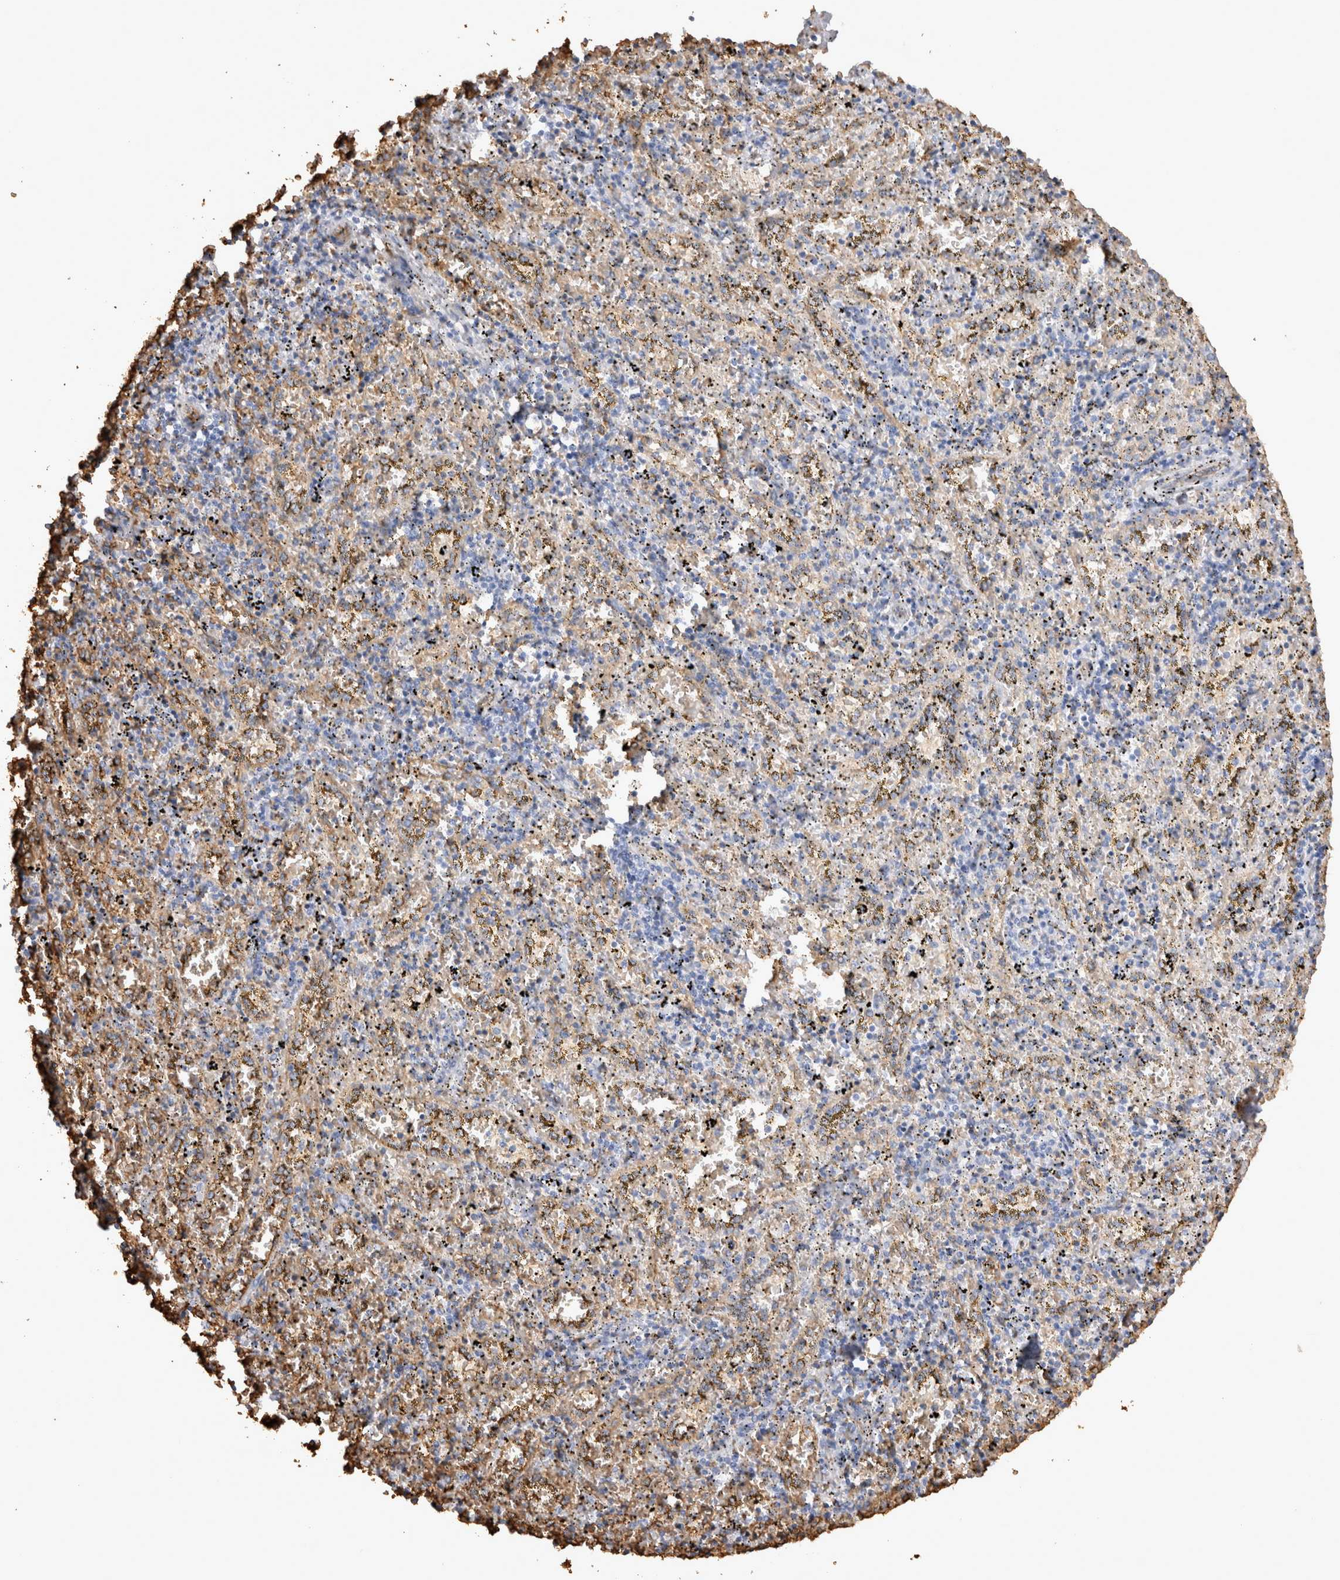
{"staining": {"intensity": "negative", "quantity": "none", "location": "none"}, "tissue": "spleen", "cell_type": "Cells in red pulp", "image_type": "normal", "snomed": [{"axis": "morphology", "description": "Normal tissue, NOS"}, {"axis": "topography", "description": "Spleen"}], "caption": "This is an IHC image of benign spleen. There is no positivity in cells in red pulp.", "gene": "IL17RC", "patient": {"sex": "male", "age": 11}}